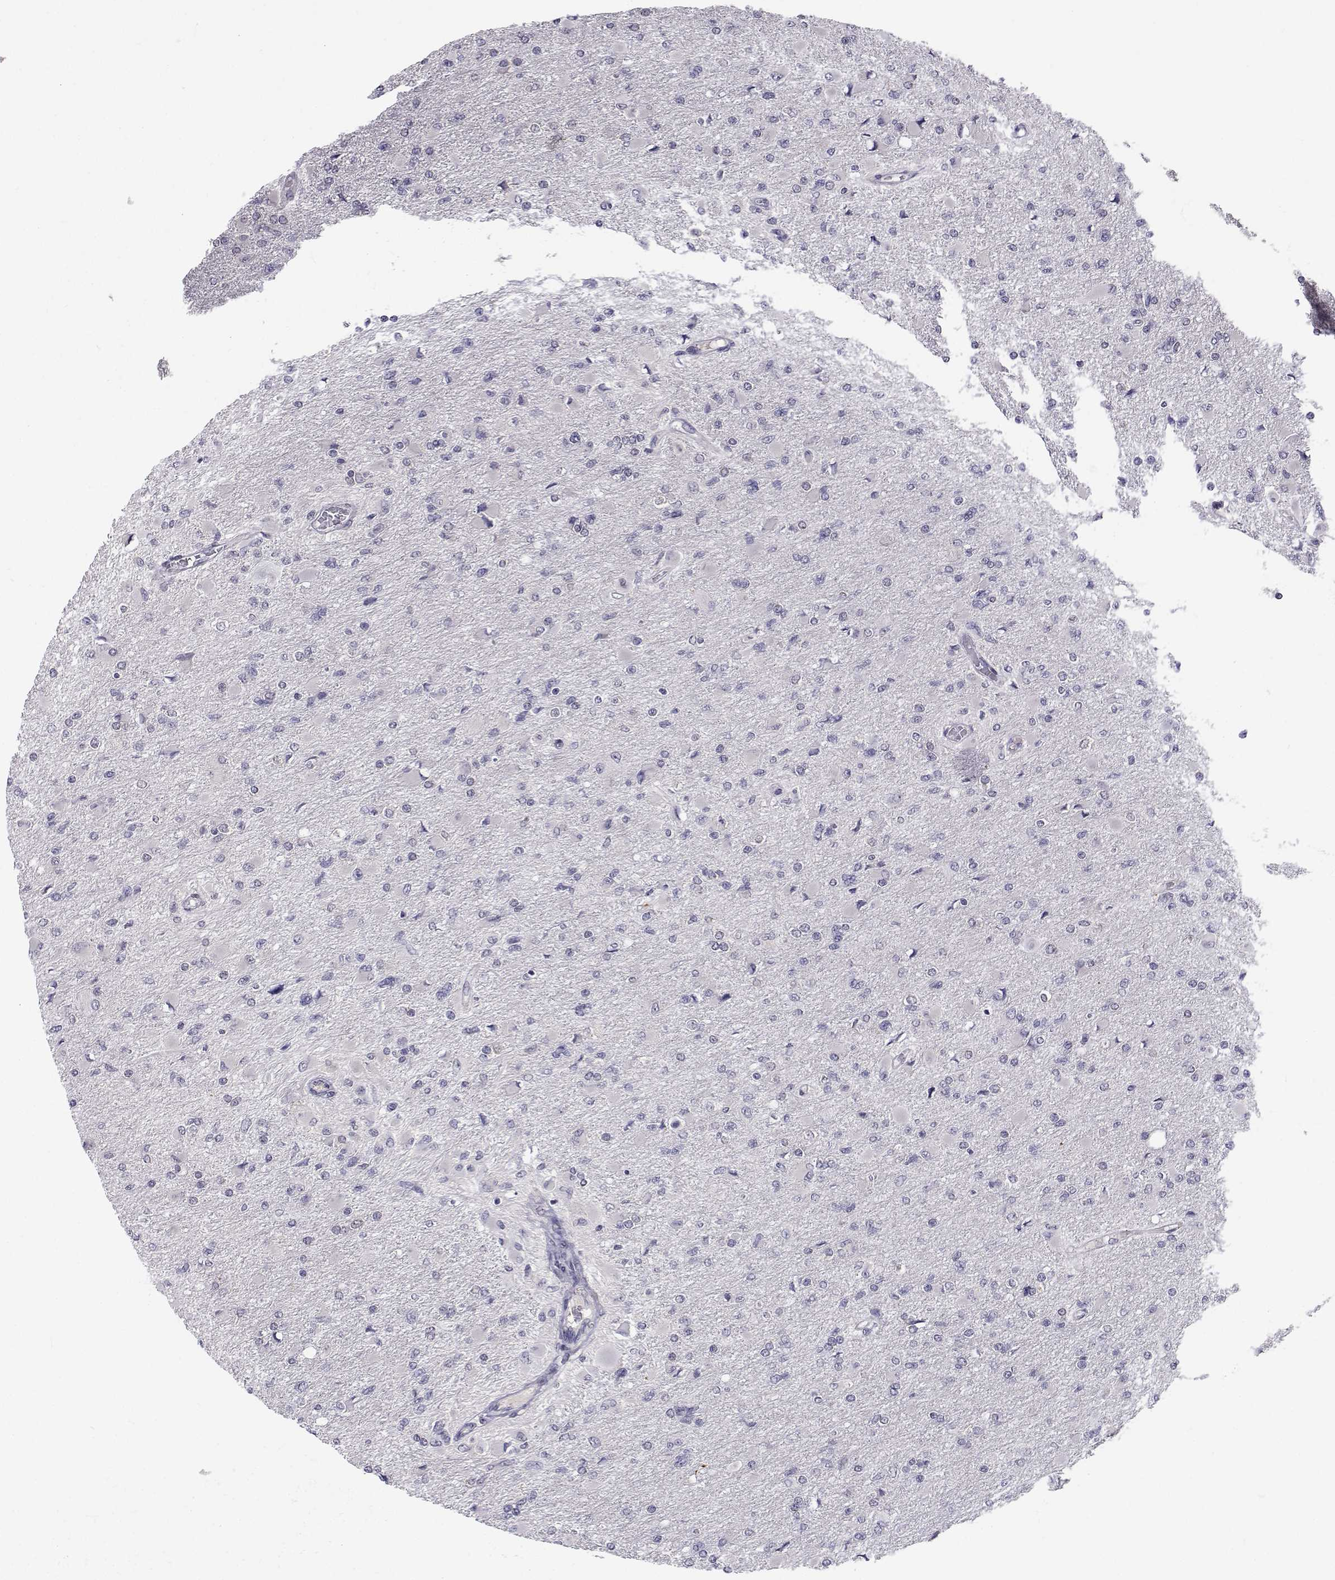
{"staining": {"intensity": "negative", "quantity": "none", "location": "none"}, "tissue": "glioma", "cell_type": "Tumor cells", "image_type": "cancer", "snomed": [{"axis": "morphology", "description": "Glioma, malignant, High grade"}, {"axis": "topography", "description": "Cerebral cortex"}], "caption": "DAB (3,3'-diaminobenzidine) immunohistochemical staining of glioma displays no significant positivity in tumor cells.", "gene": "SLC6A3", "patient": {"sex": "female", "age": 36}}